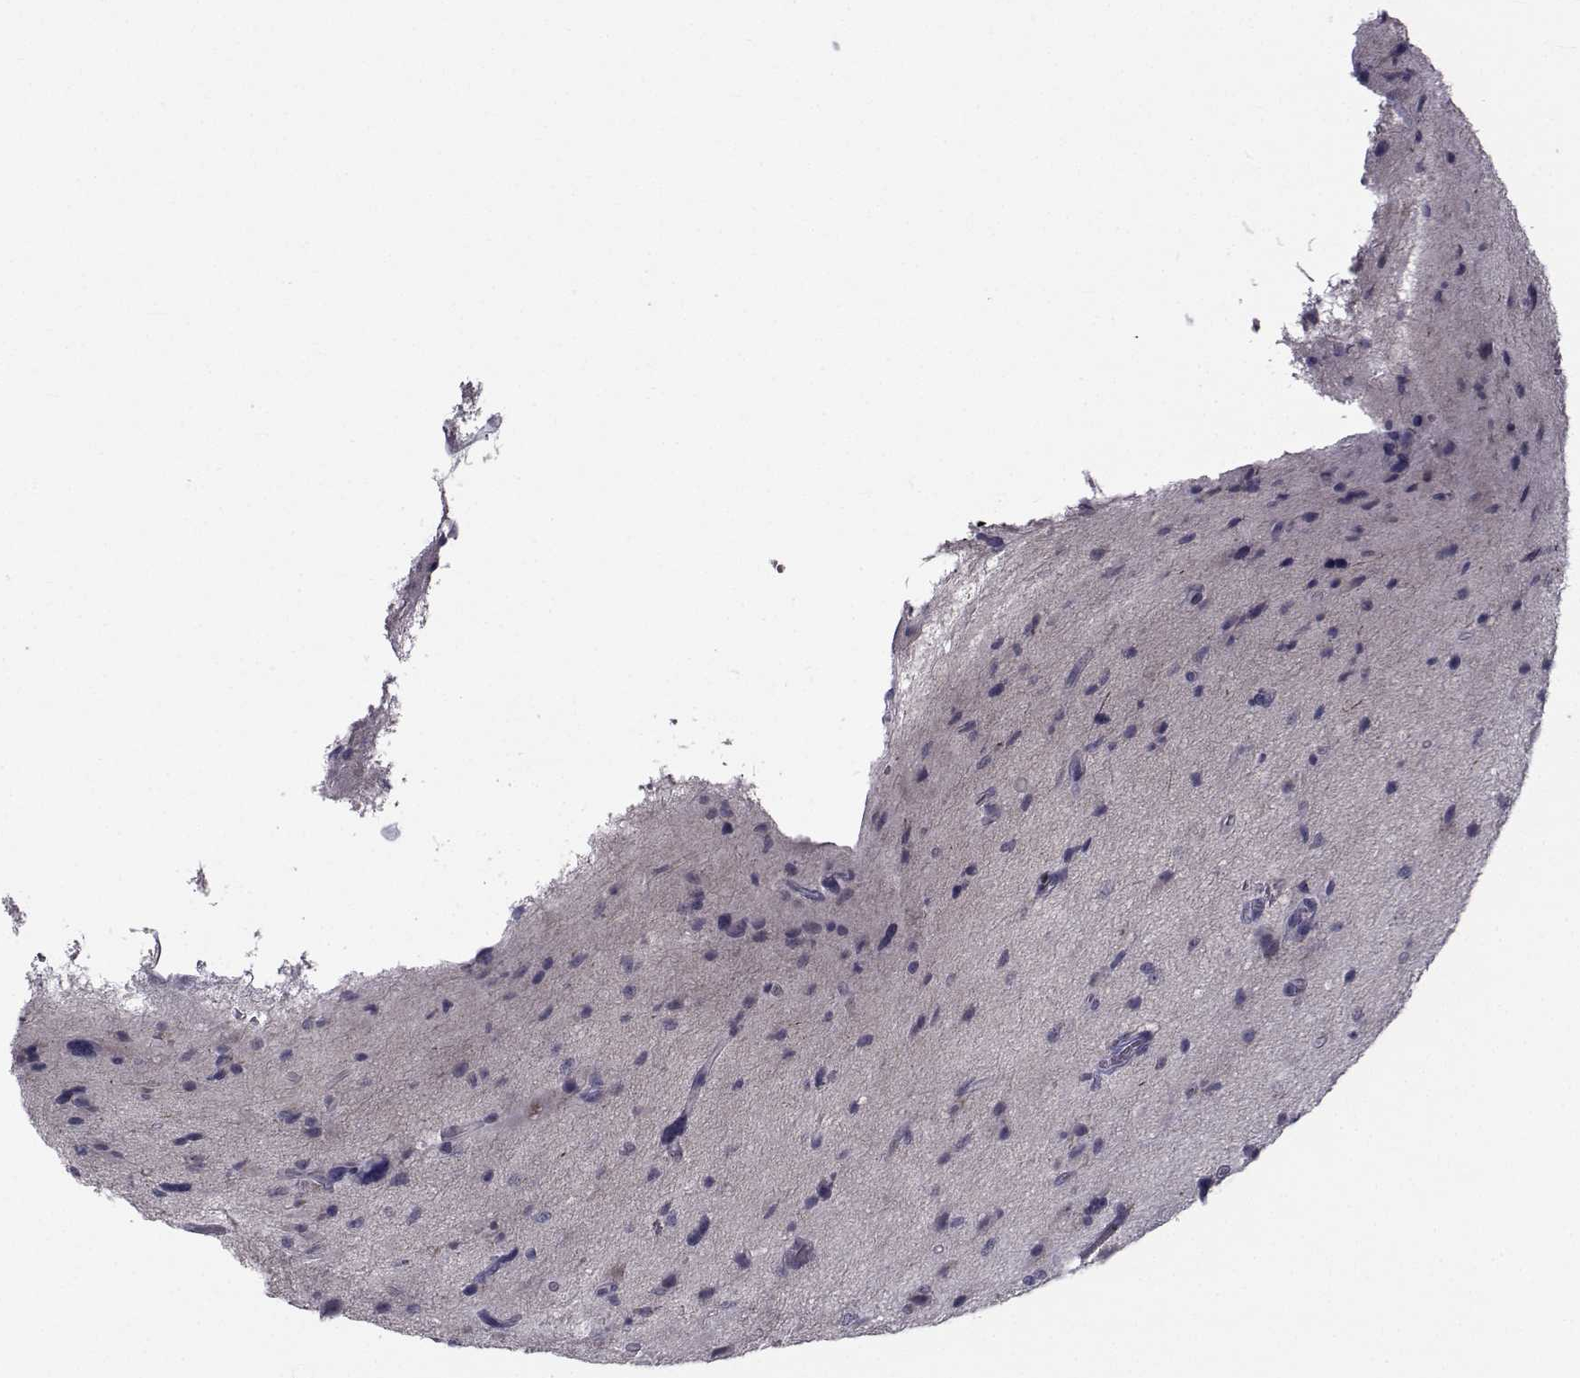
{"staining": {"intensity": "negative", "quantity": "none", "location": "none"}, "tissue": "glioma", "cell_type": "Tumor cells", "image_type": "cancer", "snomed": [{"axis": "morphology", "description": "Glioma, malignant, NOS"}, {"axis": "morphology", "description": "Glioma, malignant, High grade"}, {"axis": "topography", "description": "Brain"}], "caption": "DAB (3,3'-diaminobenzidine) immunohistochemical staining of human glioma reveals no significant positivity in tumor cells.", "gene": "ANGPT1", "patient": {"sex": "female", "age": 71}}